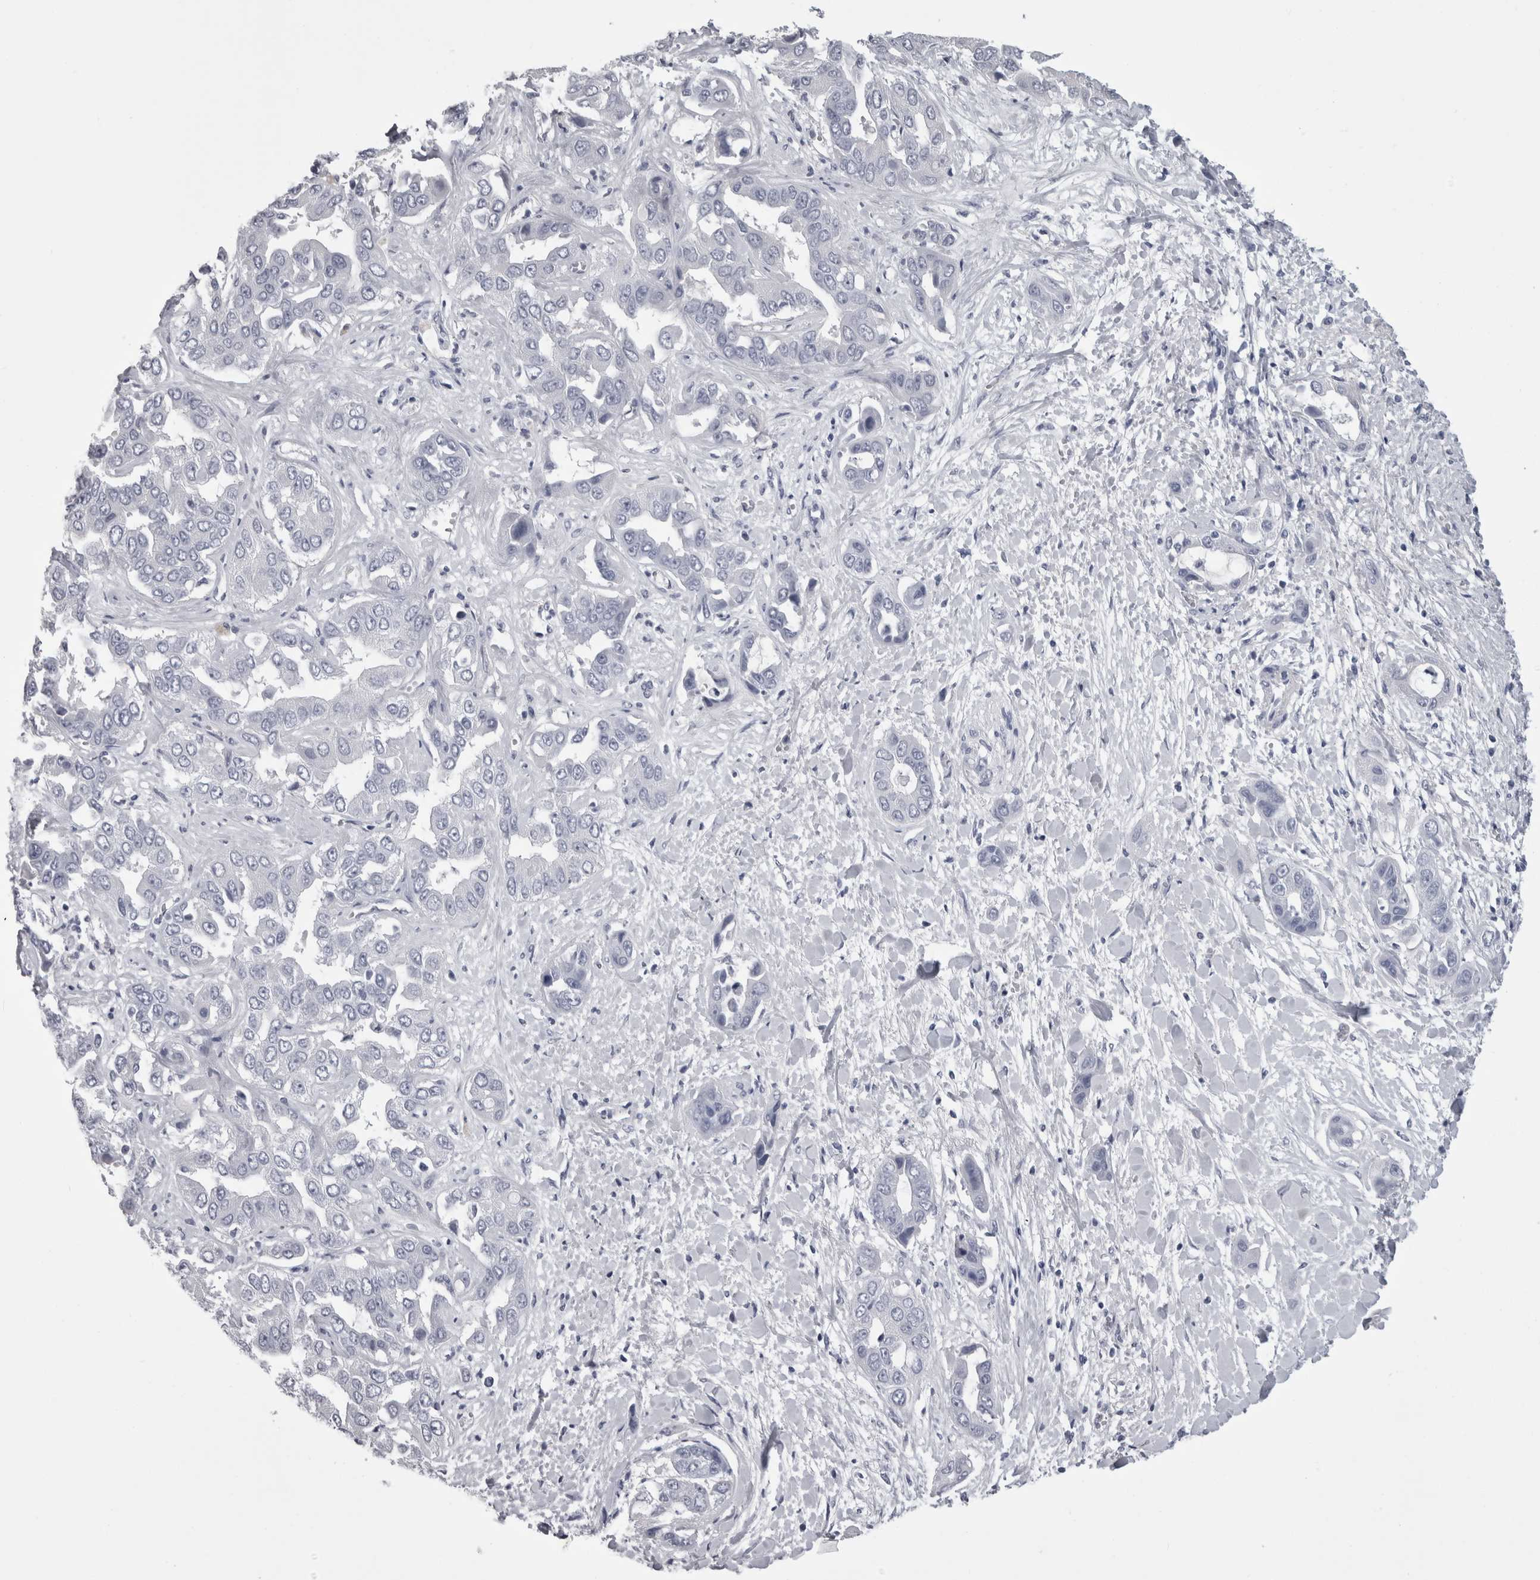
{"staining": {"intensity": "negative", "quantity": "none", "location": "none"}, "tissue": "liver cancer", "cell_type": "Tumor cells", "image_type": "cancer", "snomed": [{"axis": "morphology", "description": "Cholangiocarcinoma"}, {"axis": "topography", "description": "Liver"}], "caption": "Image shows no protein expression in tumor cells of liver cholangiocarcinoma tissue.", "gene": "AFMID", "patient": {"sex": "female", "age": 52}}